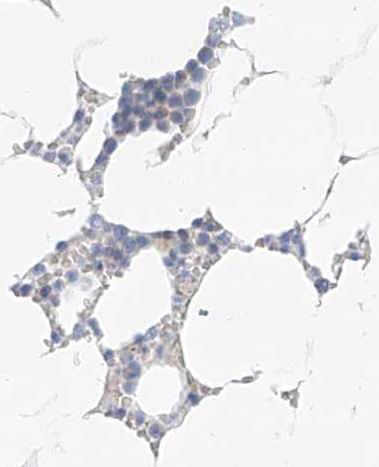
{"staining": {"intensity": "negative", "quantity": "none", "location": "none"}, "tissue": "bone marrow", "cell_type": "Hematopoietic cells", "image_type": "normal", "snomed": [{"axis": "morphology", "description": "Normal tissue, NOS"}, {"axis": "topography", "description": "Bone marrow"}], "caption": "Human bone marrow stained for a protein using immunohistochemistry (IHC) displays no staining in hematopoietic cells.", "gene": "PGC", "patient": {"sex": "male", "age": 70}}